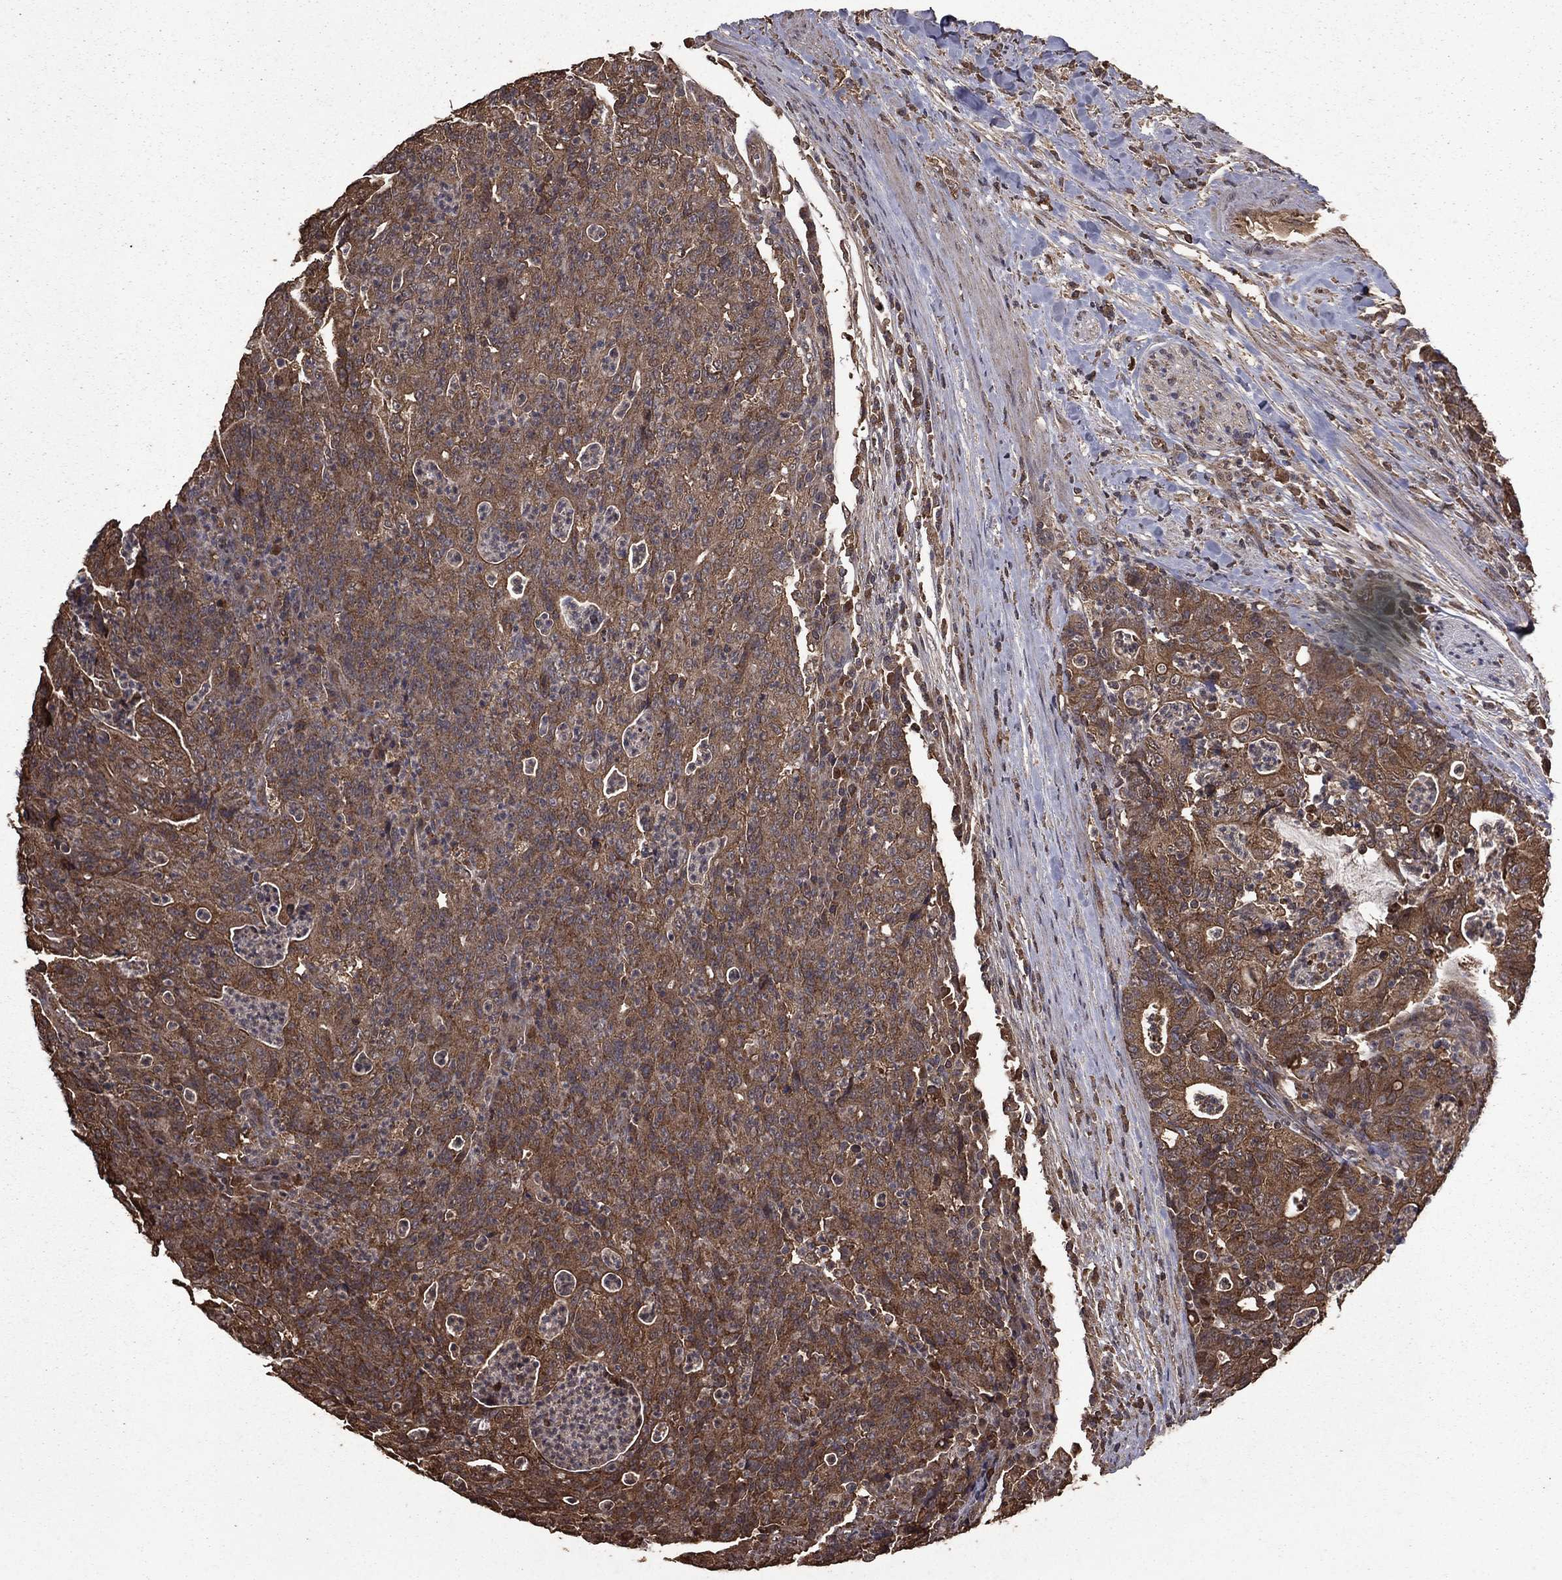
{"staining": {"intensity": "moderate", "quantity": ">75%", "location": "cytoplasmic/membranous"}, "tissue": "colorectal cancer", "cell_type": "Tumor cells", "image_type": "cancer", "snomed": [{"axis": "morphology", "description": "Adenocarcinoma, NOS"}, {"axis": "topography", "description": "Colon"}], "caption": "A photomicrograph of human adenocarcinoma (colorectal) stained for a protein demonstrates moderate cytoplasmic/membranous brown staining in tumor cells.", "gene": "BIRC6", "patient": {"sex": "male", "age": 70}}